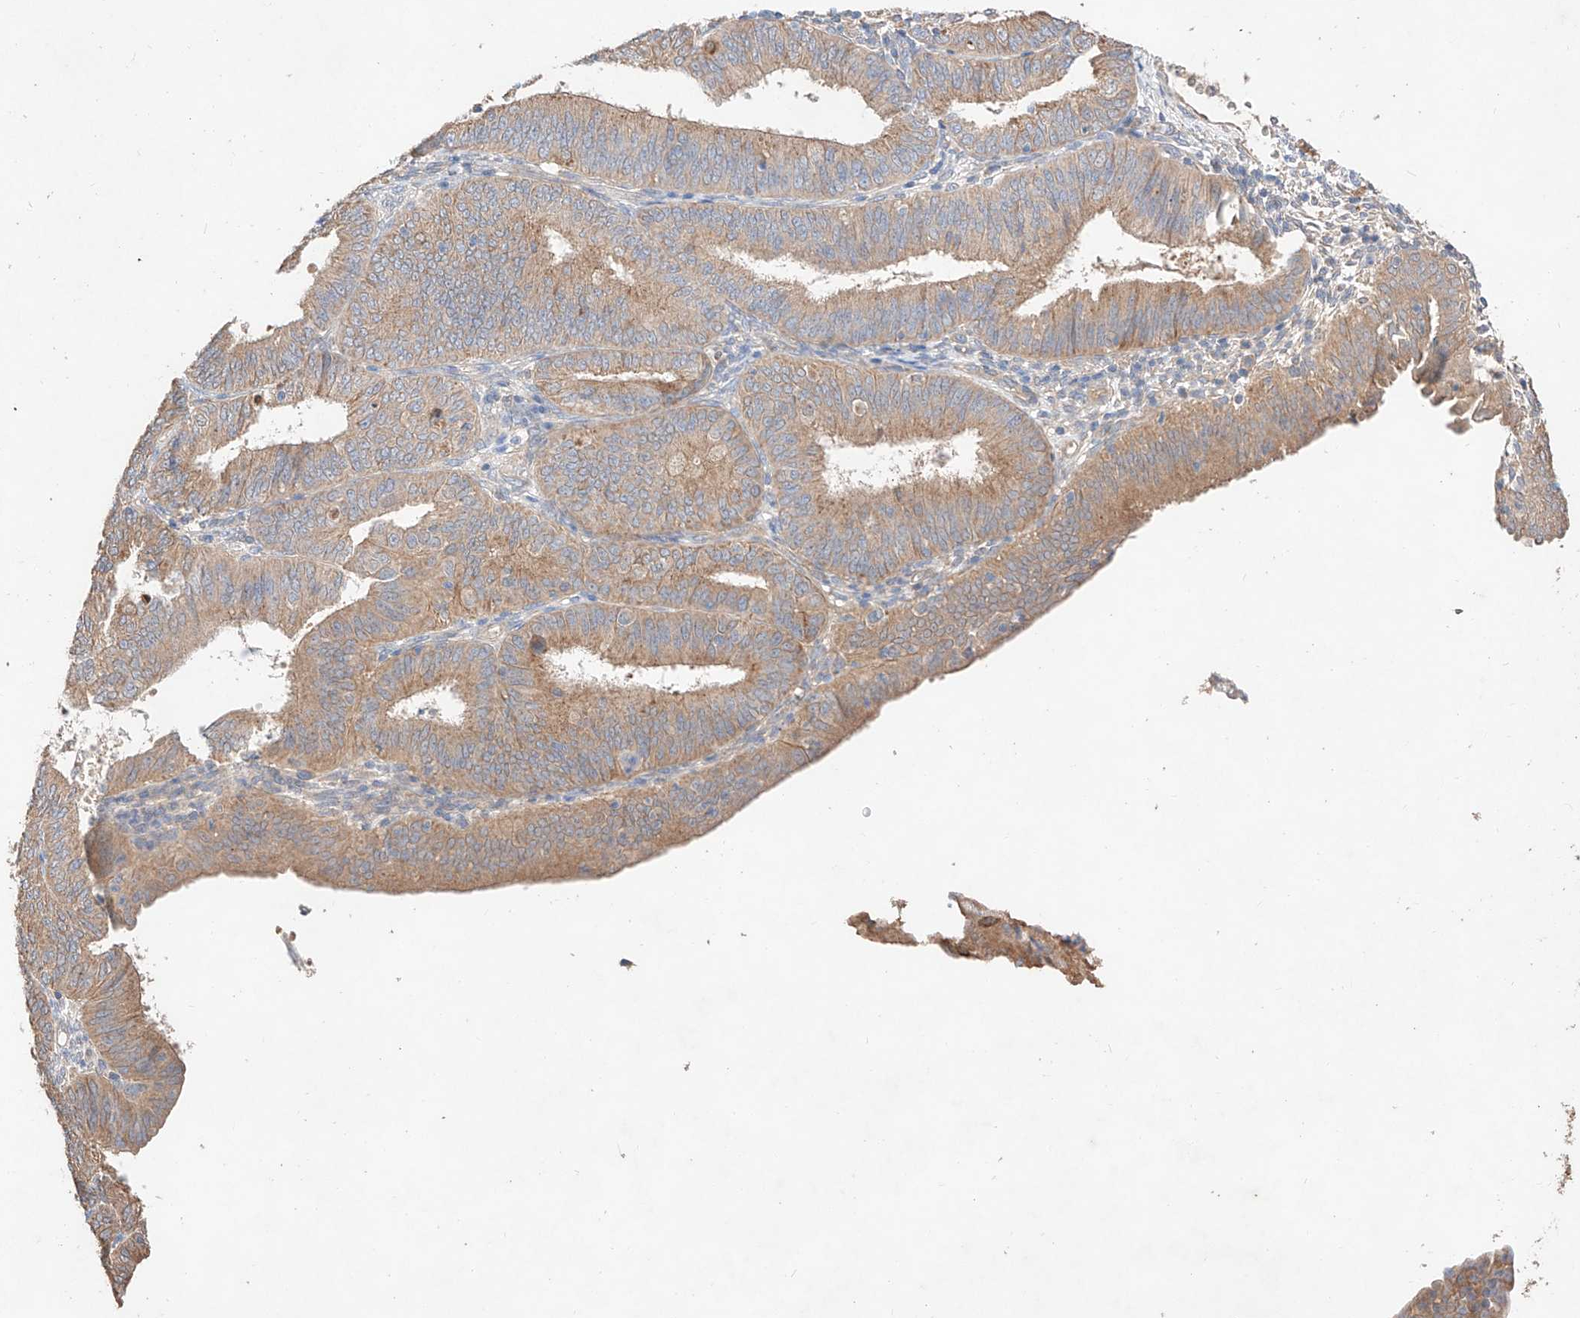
{"staining": {"intensity": "moderate", "quantity": ">75%", "location": "cytoplasmic/membranous"}, "tissue": "endometrial cancer", "cell_type": "Tumor cells", "image_type": "cancer", "snomed": [{"axis": "morphology", "description": "Adenocarcinoma, NOS"}, {"axis": "topography", "description": "Endometrium"}], "caption": "IHC histopathology image of adenocarcinoma (endometrial) stained for a protein (brown), which reveals medium levels of moderate cytoplasmic/membranous staining in approximately >75% of tumor cells.", "gene": "C6orf62", "patient": {"sex": "female", "age": 51}}